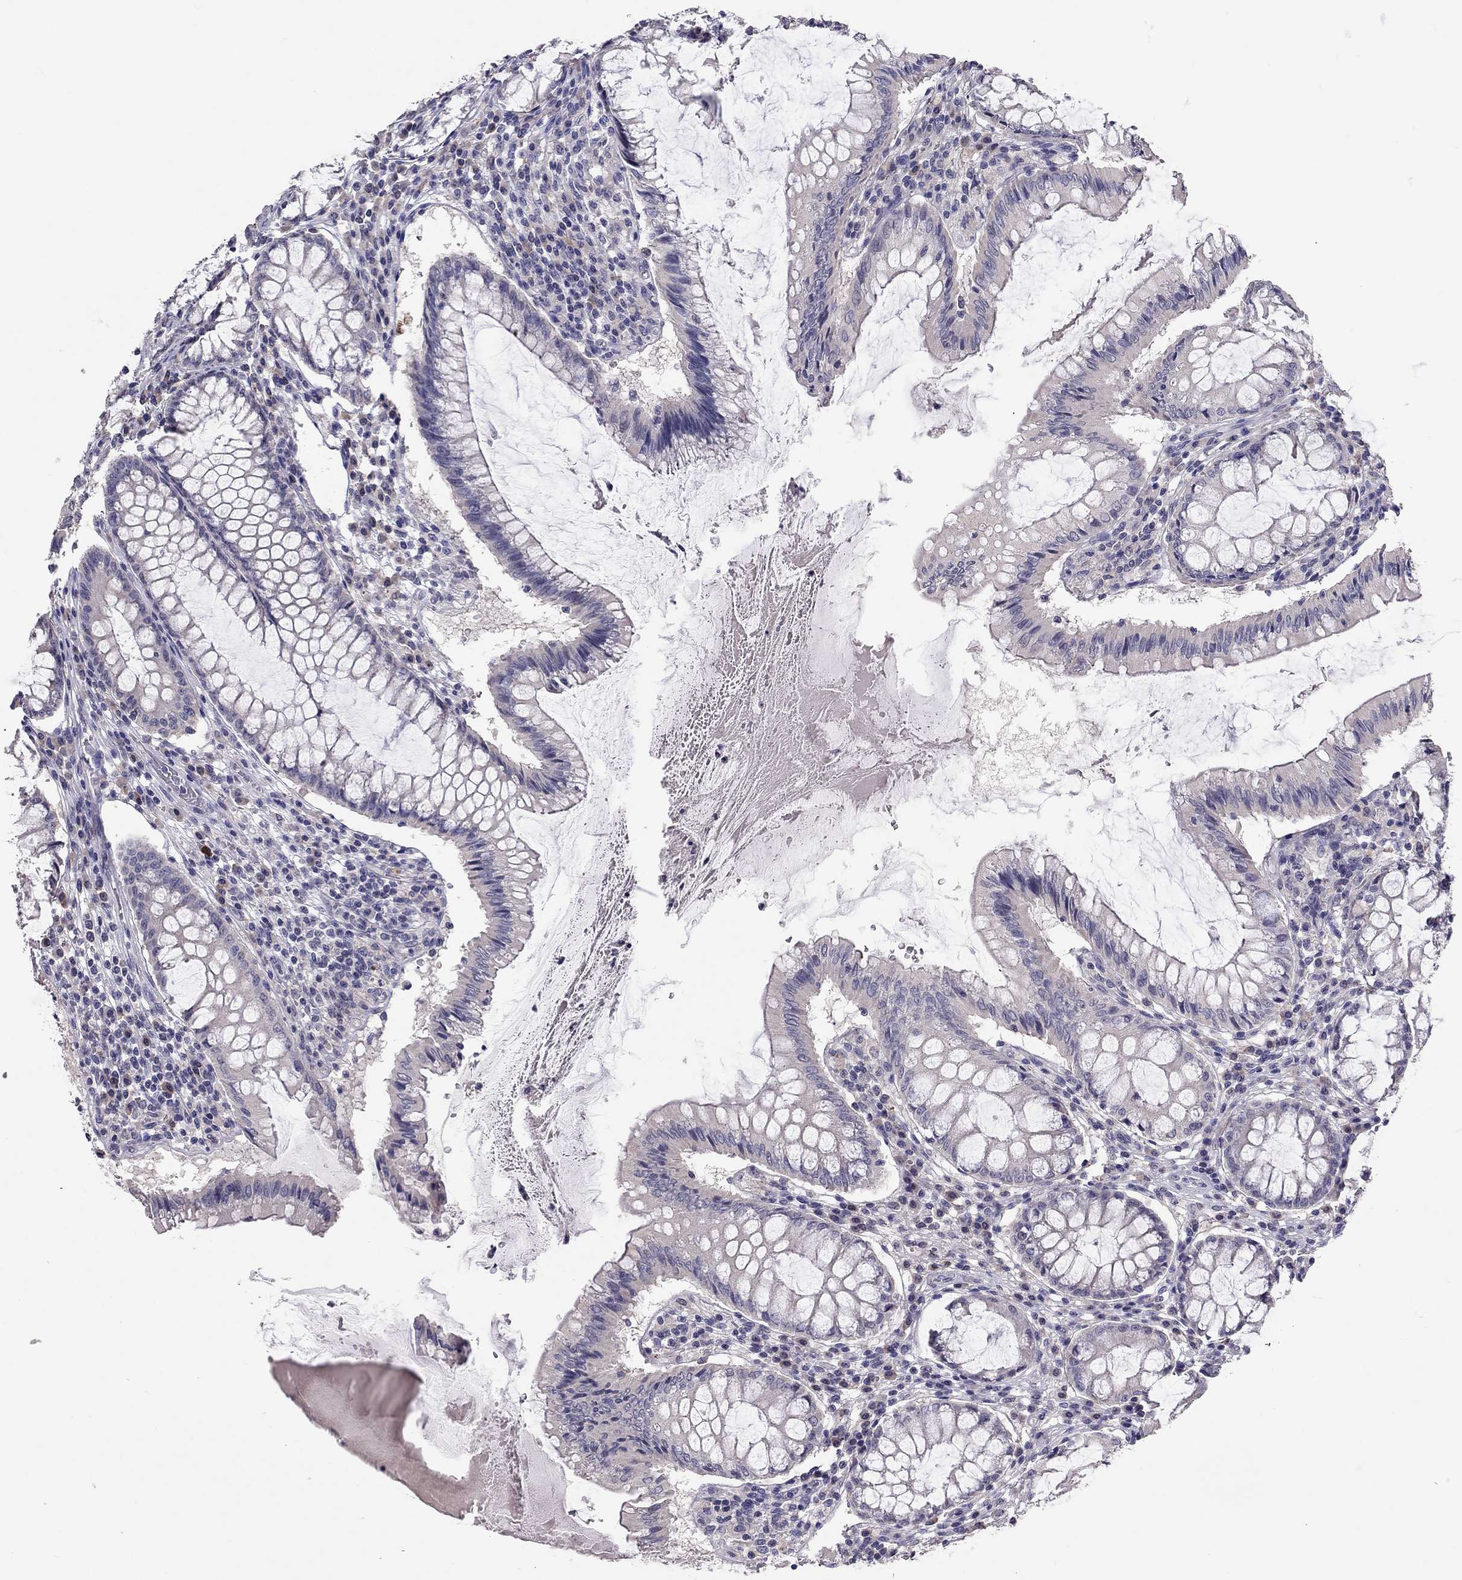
{"staining": {"intensity": "negative", "quantity": "none", "location": "none"}, "tissue": "colorectal cancer", "cell_type": "Tumor cells", "image_type": "cancer", "snomed": [{"axis": "morphology", "description": "Adenocarcinoma, NOS"}, {"axis": "topography", "description": "Colon"}], "caption": "IHC image of neoplastic tissue: colorectal cancer stained with DAB exhibits no significant protein expression in tumor cells.", "gene": "SCARB1", "patient": {"sex": "female", "age": 70}}